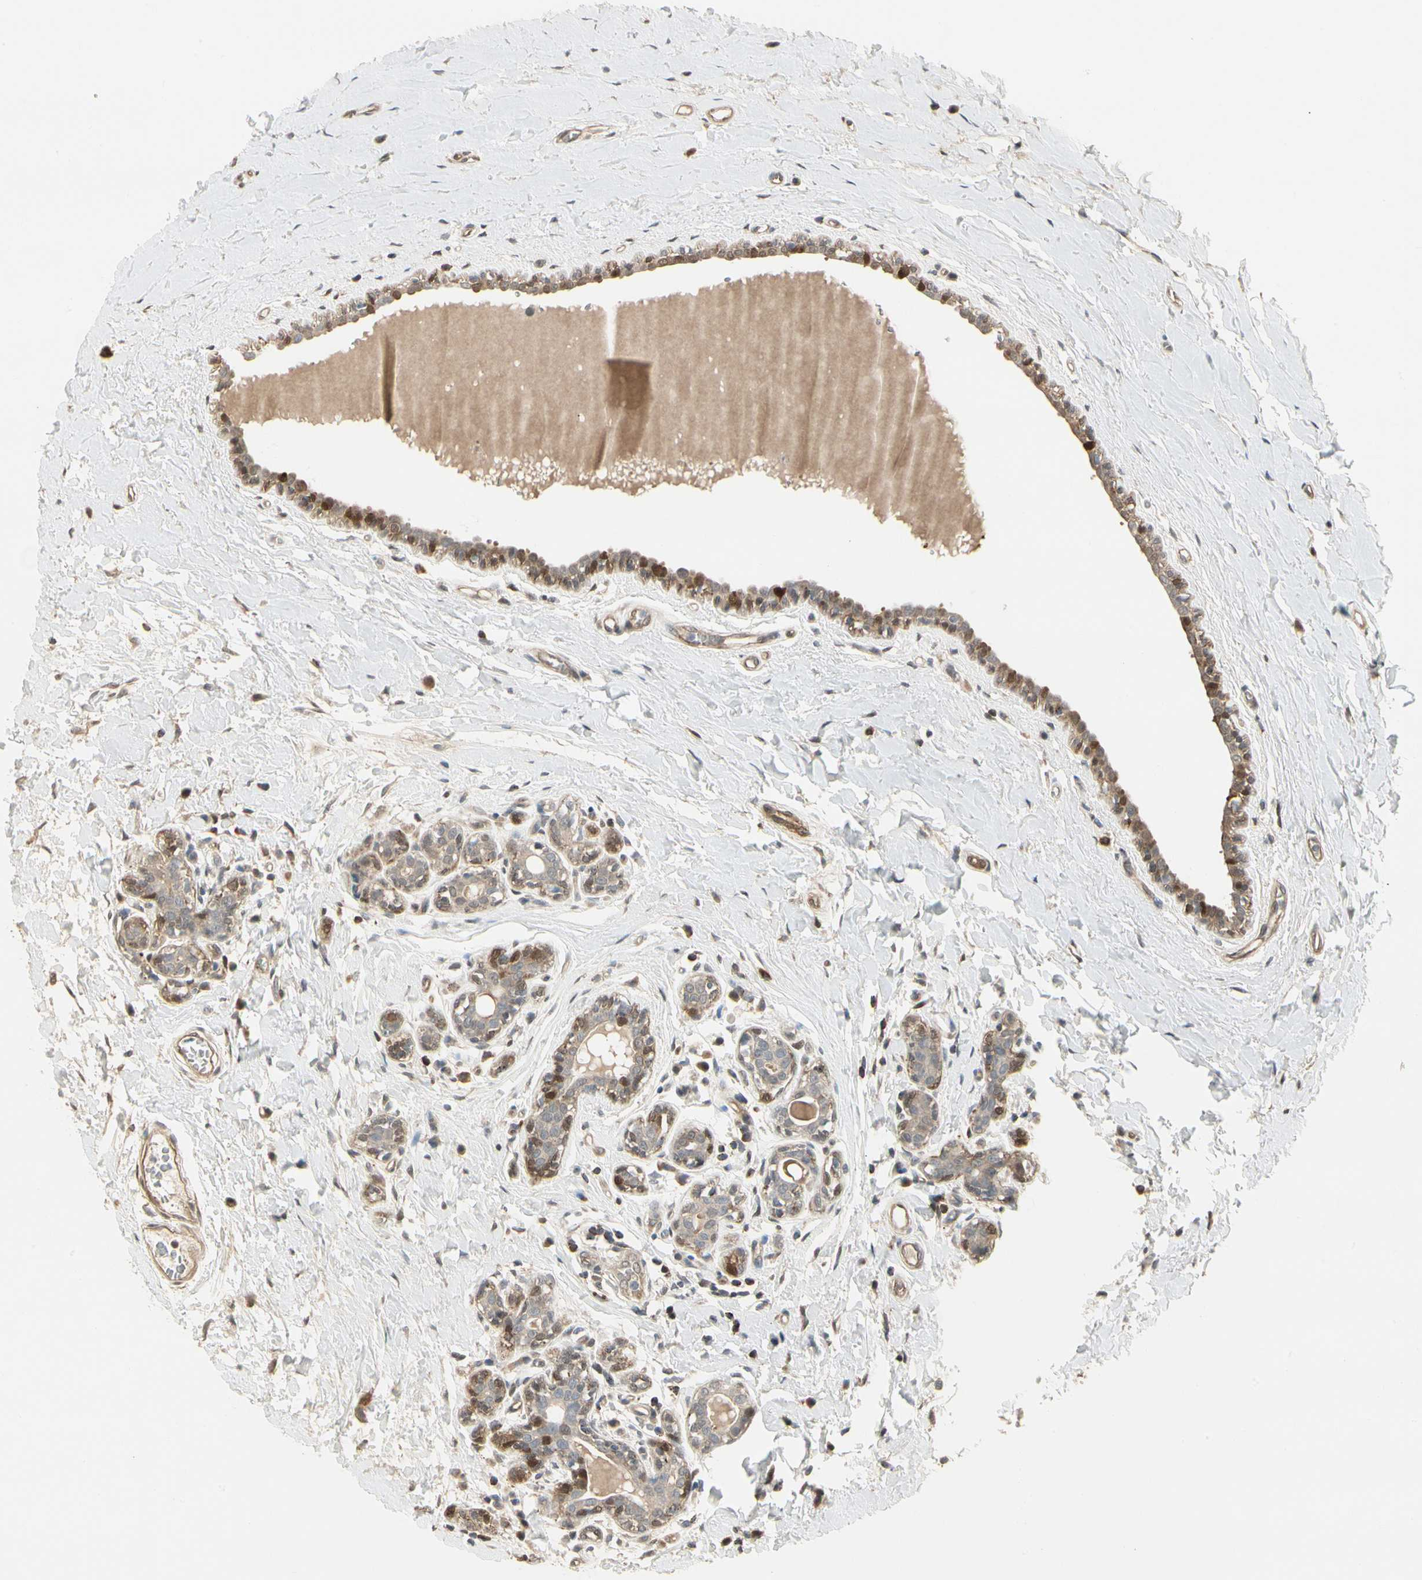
{"staining": {"intensity": "moderate", "quantity": ">75%", "location": "cytoplasmic/membranous,nuclear"}, "tissue": "breast cancer", "cell_type": "Tumor cells", "image_type": "cancer", "snomed": [{"axis": "morphology", "description": "Normal tissue, NOS"}, {"axis": "morphology", "description": "Duct carcinoma"}, {"axis": "topography", "description": "Breast"}], "caption": "Protein staining of breast cancer tissue demonstrates moderate cytoplasmic/membranous and nuclear positivity in about >75% of tumor cells.", "gene": "EVC", "patient": {"sex": "female", "age": 40}}